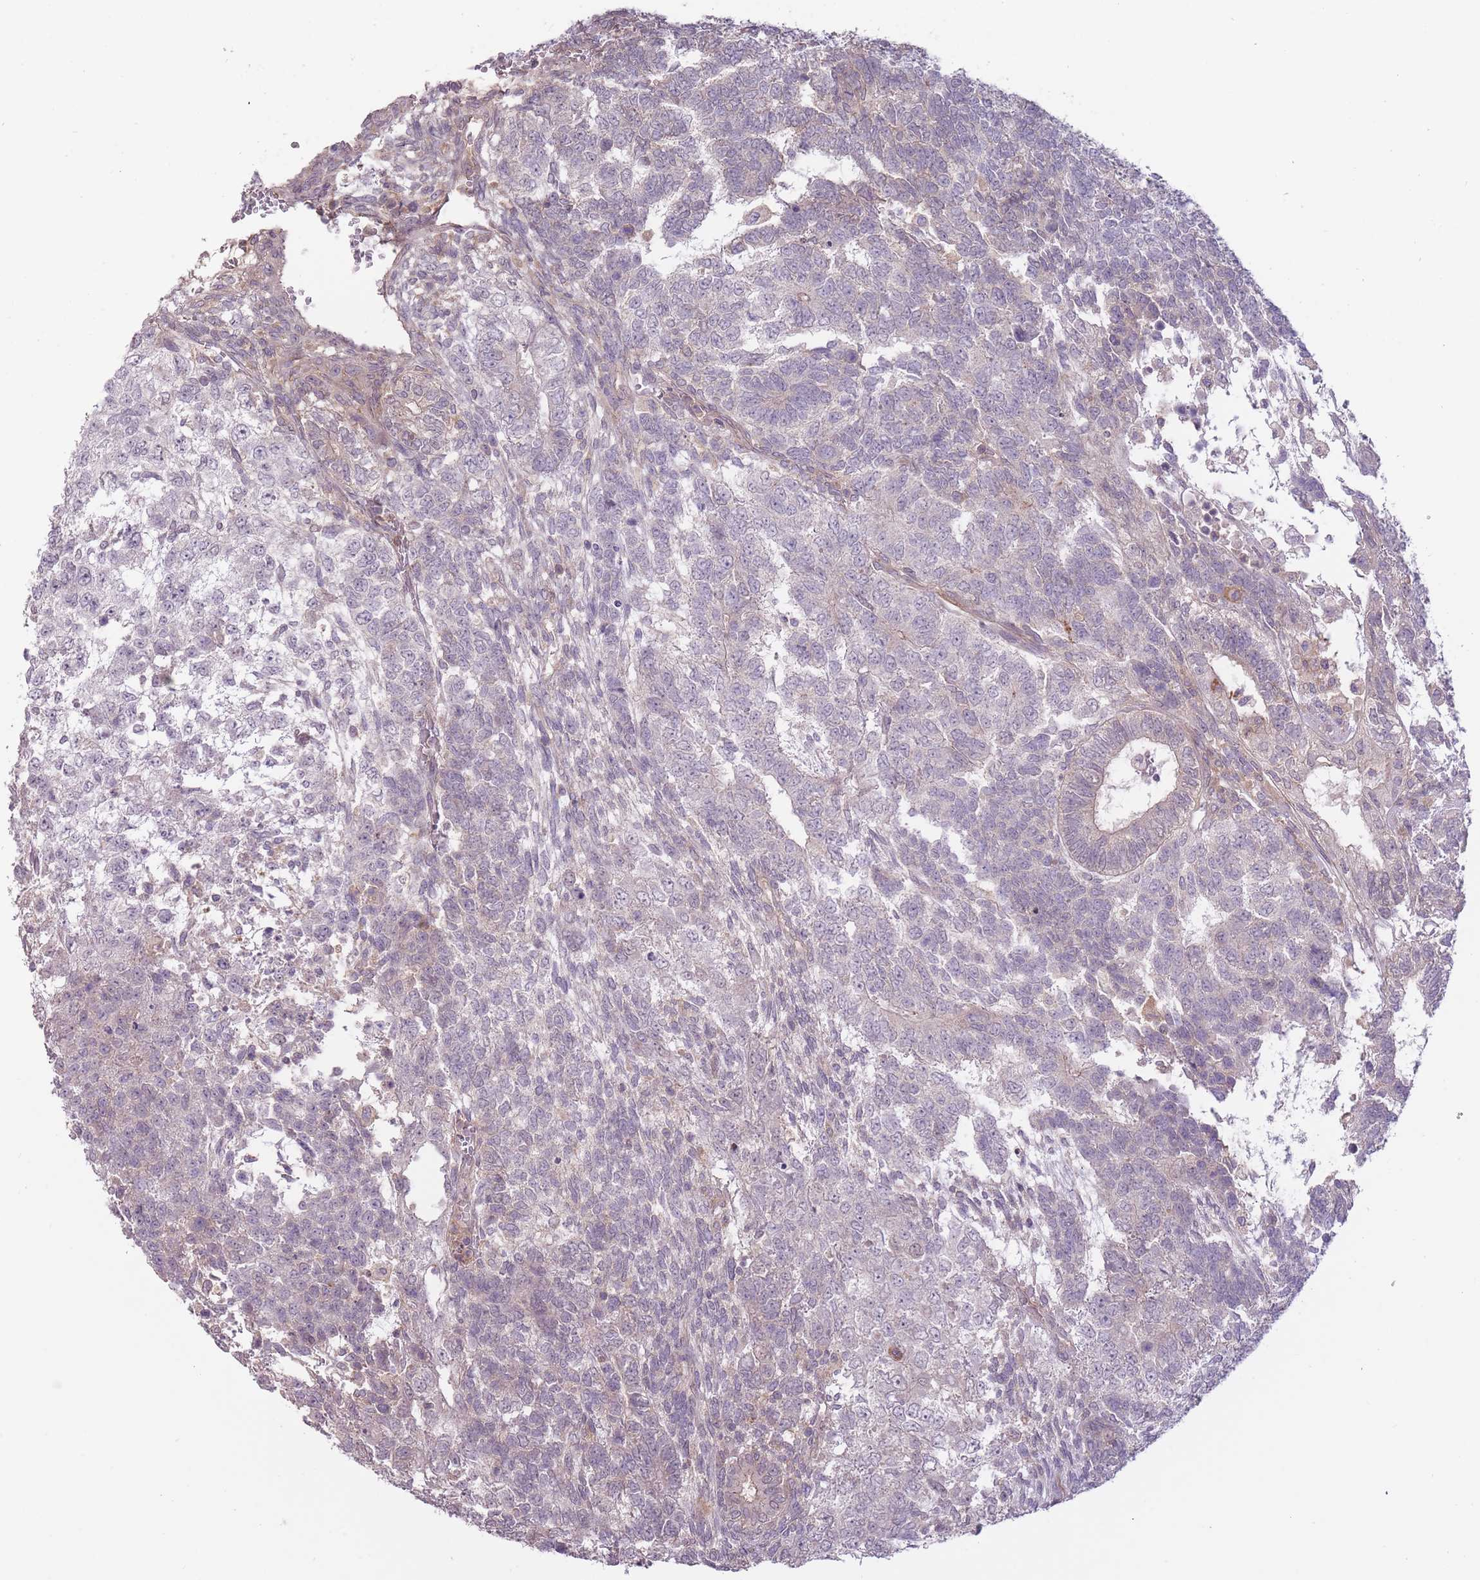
{"staining": {"intensity": "negative", "quantity": "none", "location": "none"}, "tissue": "testis cancer", "cell_type": "Tumor cells", "image_type": "cancer", "snomed": [{"axis": "morphology", "description": "Carcinoma, Embryonal, NOS"}, {"axis": "topography", "description": "Testis"}], "caption": "Tumor cells show no significant expression in testis cancer.", "gene": "TET3", "patient": {"sex": "male", "age": 23}}